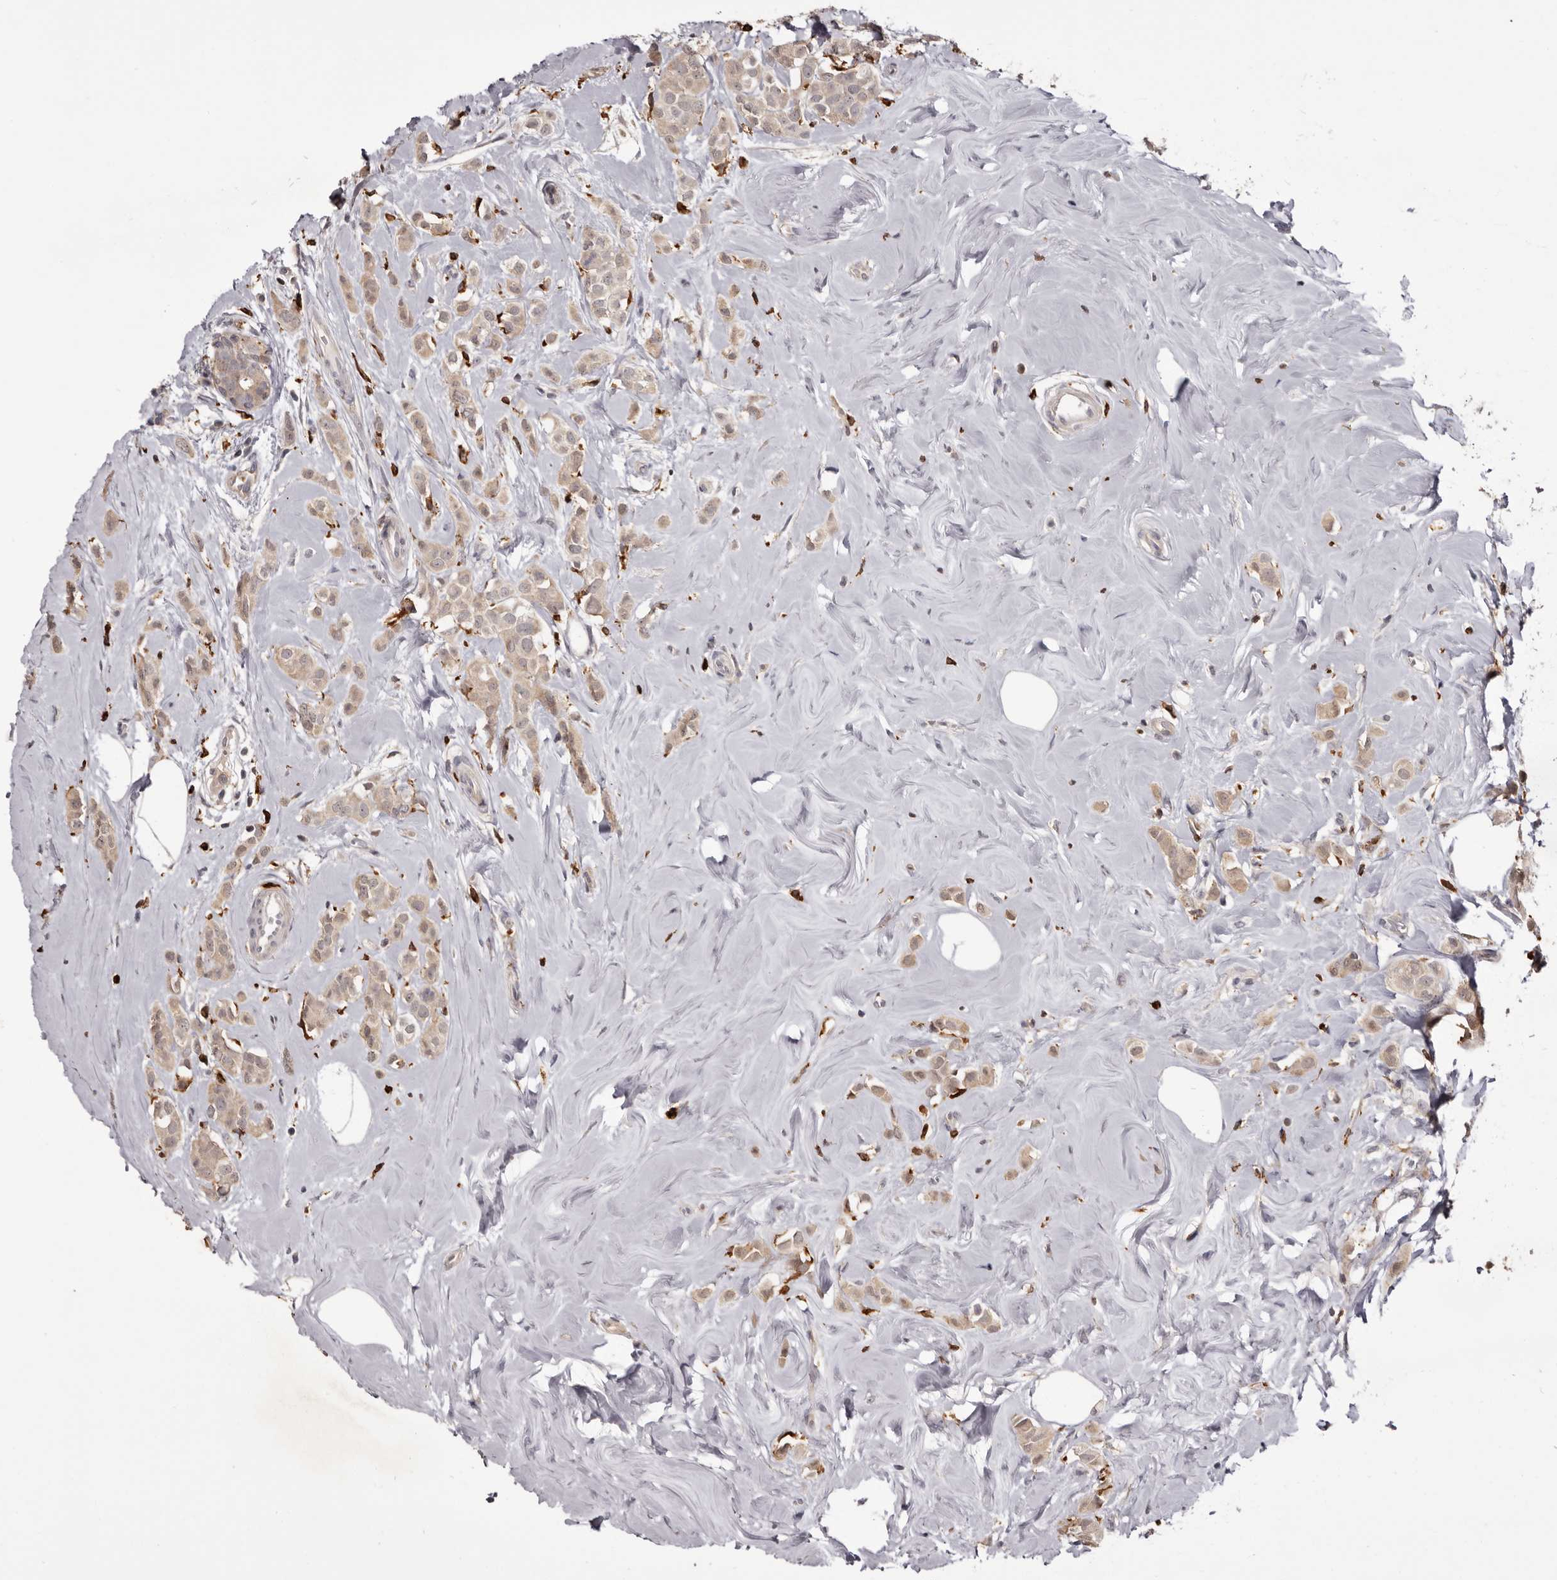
{"staining": {"intensity": "weak", "quantity": ">75%", "location": "cytoplasmic/membranous"}, "tissue": "breast cancer", "cell_type": "Tumor cells", "image_type": "cancer", "snomed": [{"axis": "morphology", "description": "Lobular carcinoma"}, {"axis": "topography", "description": "Breast"}], "caption": "DAB (3,3'-diaminobenzidine) immunohistochemical staining of breast cancer displays weak cytoplasmic/membranous protein staining in approximately >75% of tumor cells. Using DAB (3,3'-diaminobenzidine) (brown) and hematoxylin (blue) stains, captured at high magnification using brightfield microscopy.", "gene": "TNNI1", "patient": {"sex": "female", "age": 47}}